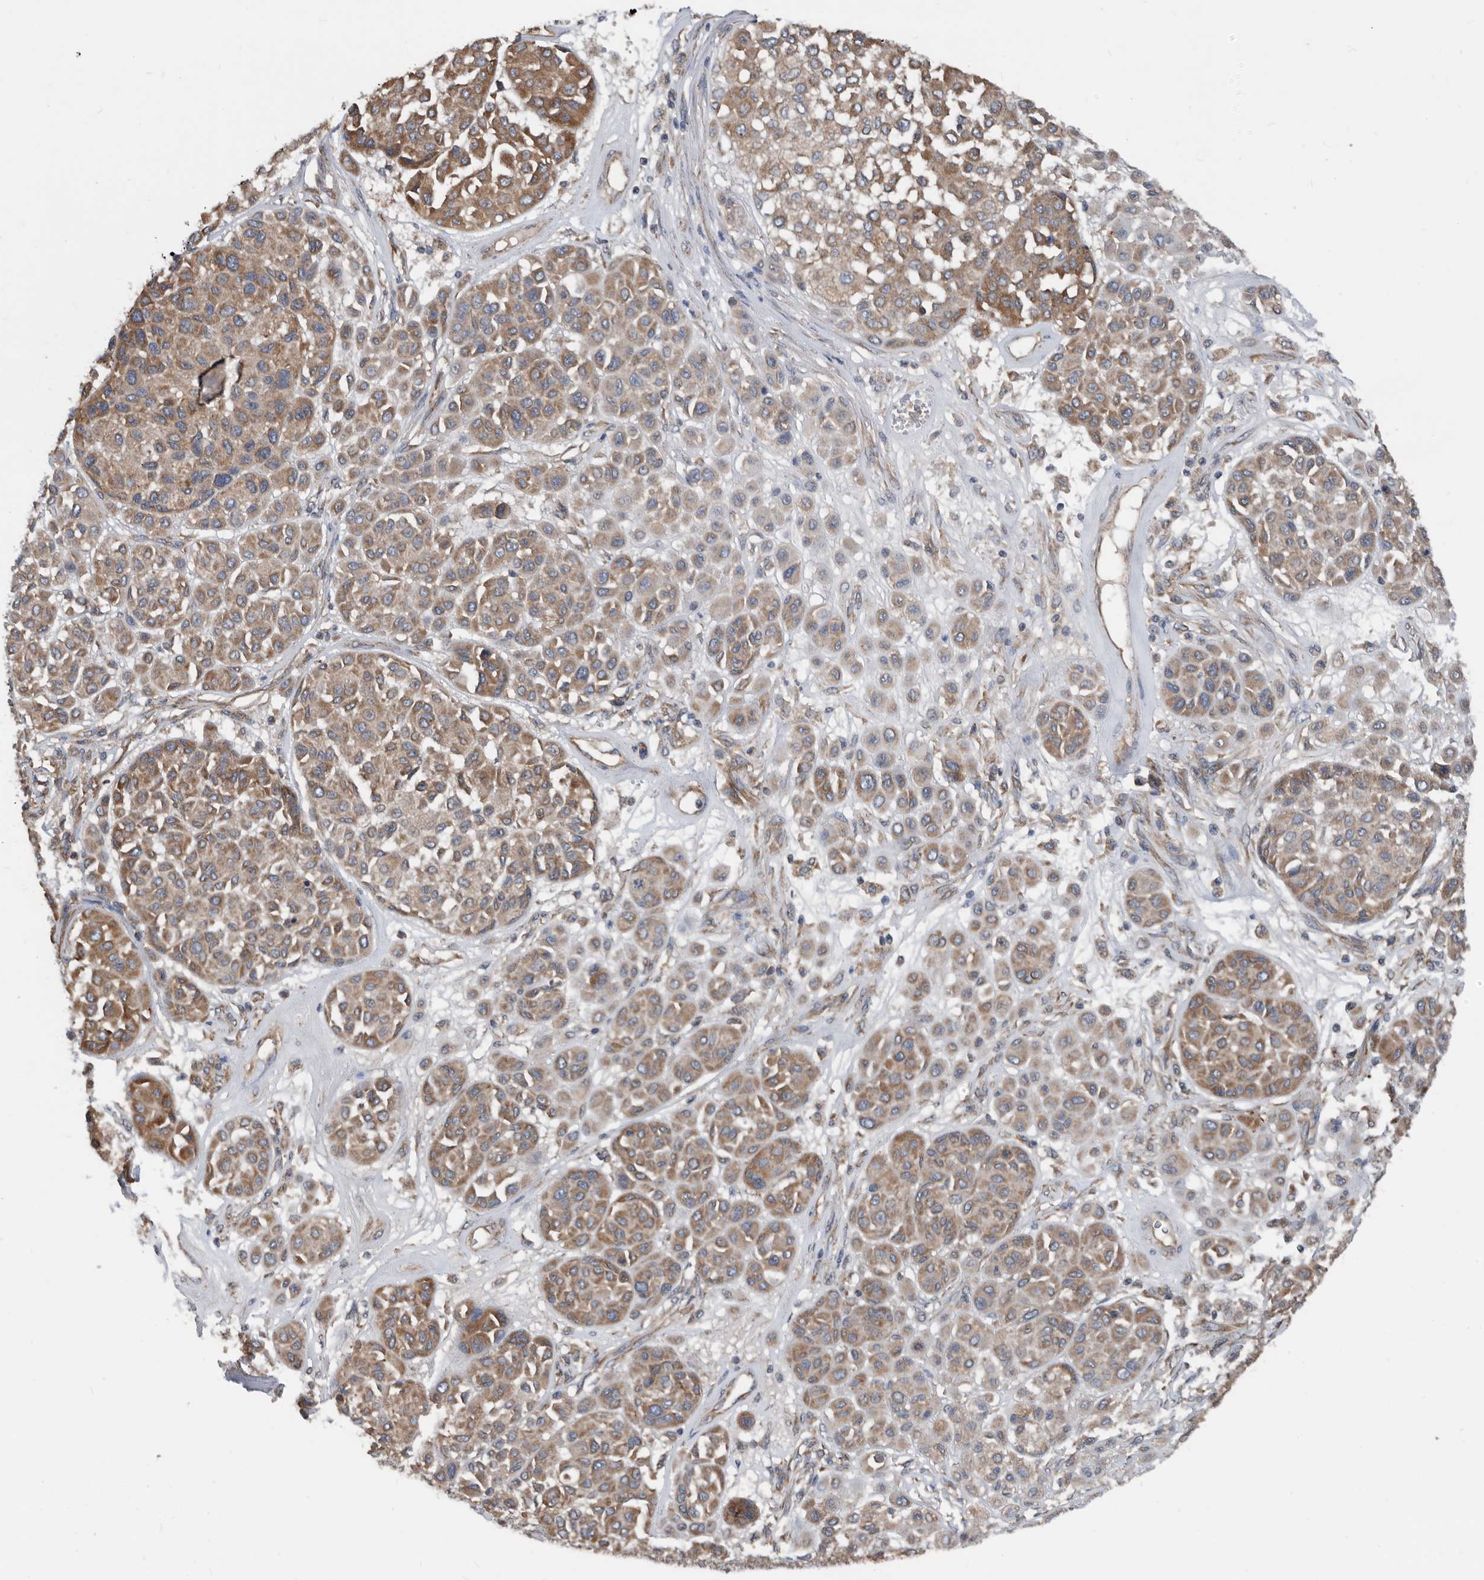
{"staining": {"intensity": "moderate", "quantity": ">75%", "location": "cytoplasmic/membranous"}, "tissue": "melanoma", "cell_type": "Tumor cells", "image_type": "cancer", "snomed": [{"axis": "morphology", "description": "Malignant melanoma, Metastatic site"}, {"axis": "topography", "description": "Soft tissue"}], "caption": "This is an image of immunohistochemistry (IHC) staining of melanoma, which shows moderate positivity in the cytoplasmic/membranous of tumor cells.", "gene": "AFAP1", "patient": {"sex": "male", "age": 41}}